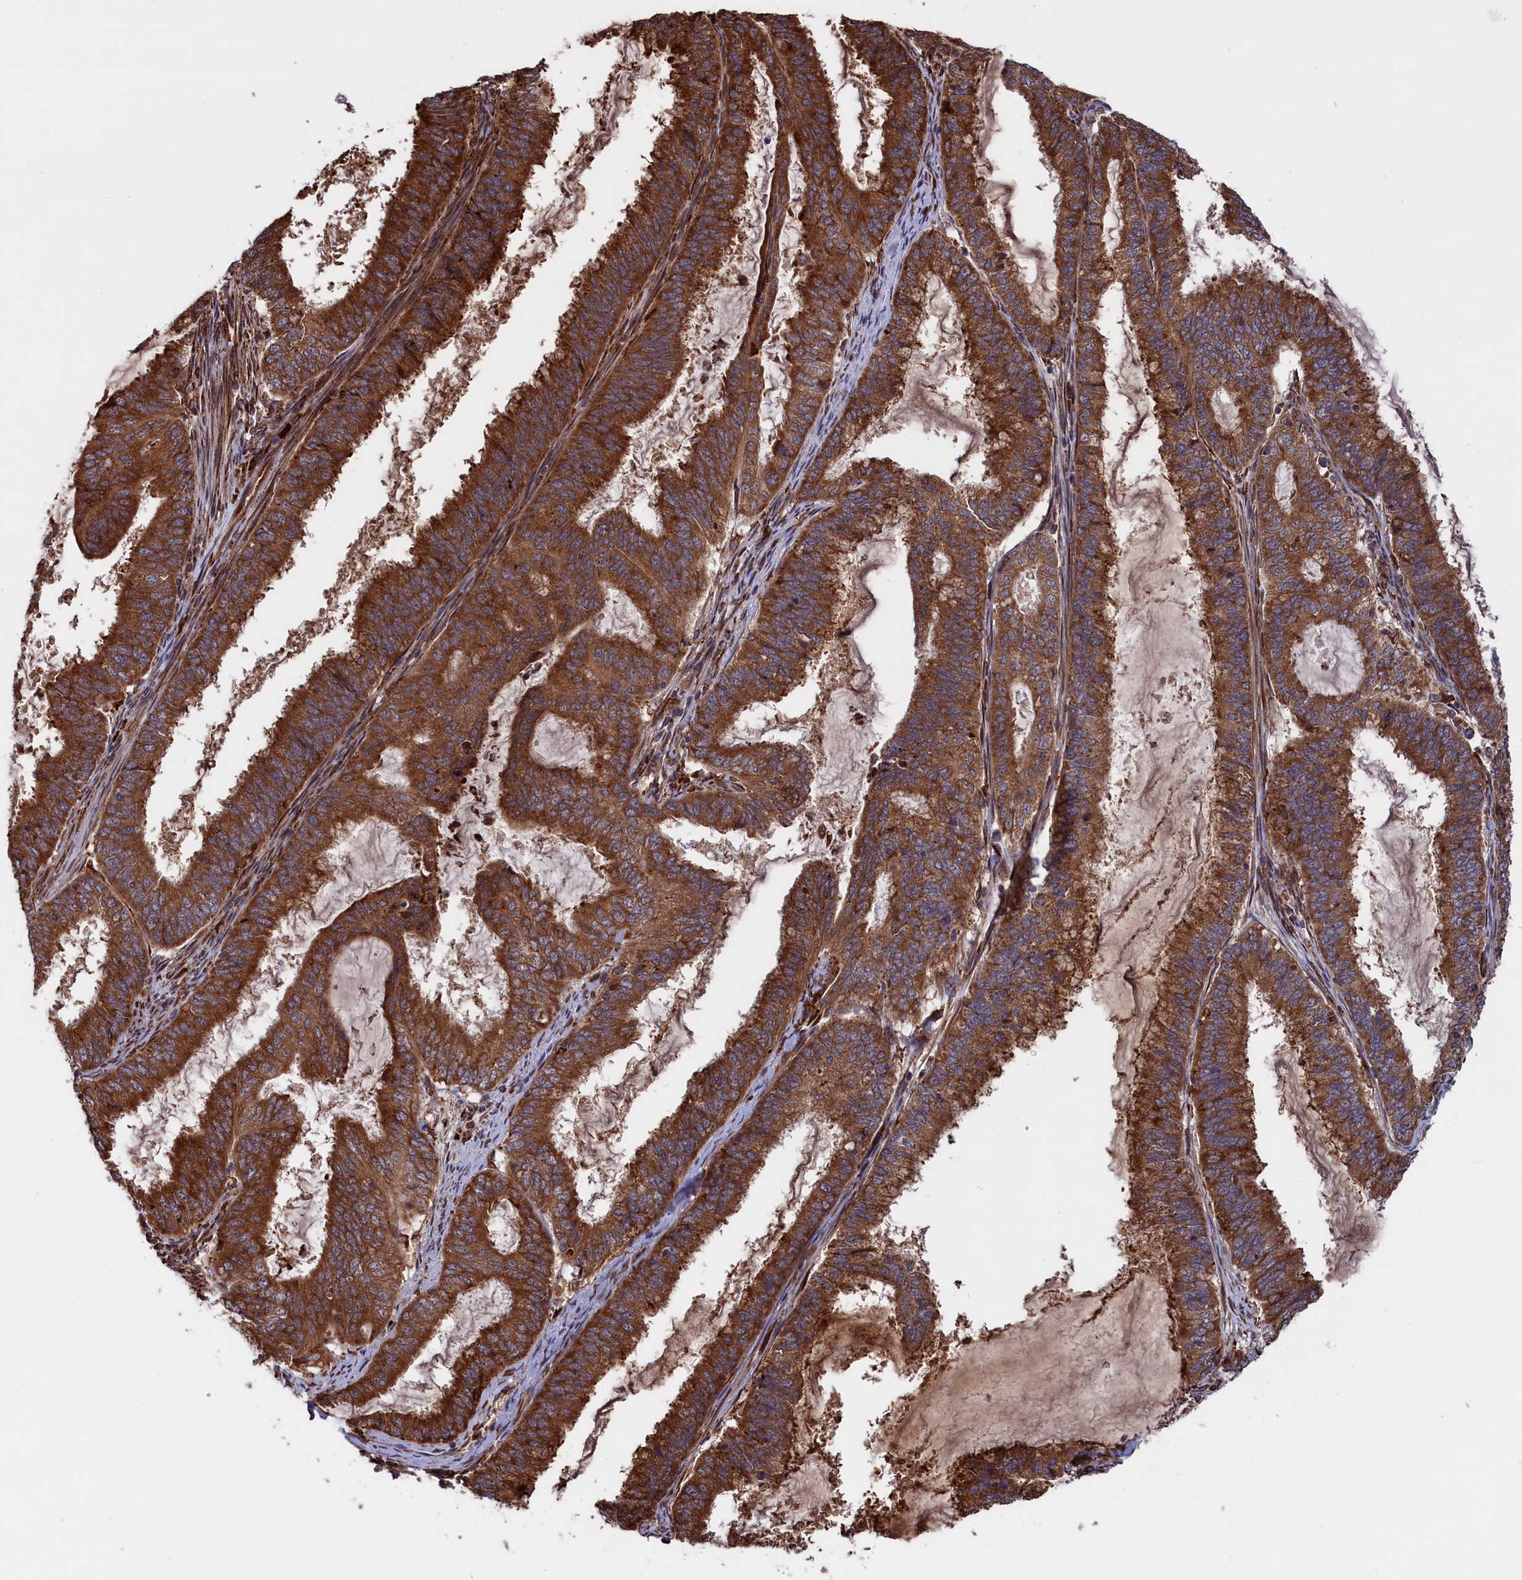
{"staining": {"intensity": "strong", "quantity": ">75%", "location": "cytoplasmic/membranous"}, "tissue": "endometrial cancer", "cell_type": "Tumor cells", "image_type": "cancer", "snomed": [{"axis": "morphology", "description": "Adenocarcinoma, NOS"}, {"axis": "topography", "description": "Endometrium"}], "caption": "Protein expression analysis of adenocarcinoma (endometrial) exhibits strong cytoplasmic/membranous expression in about >75% of tumor cells. The protein is stained brown, and the nuclei are stained in blue (DAB IHC with brightfield microscopy, high magnification).", "gene": "PLA2G4C", "patient": {"sex": "female", "age": 51}}